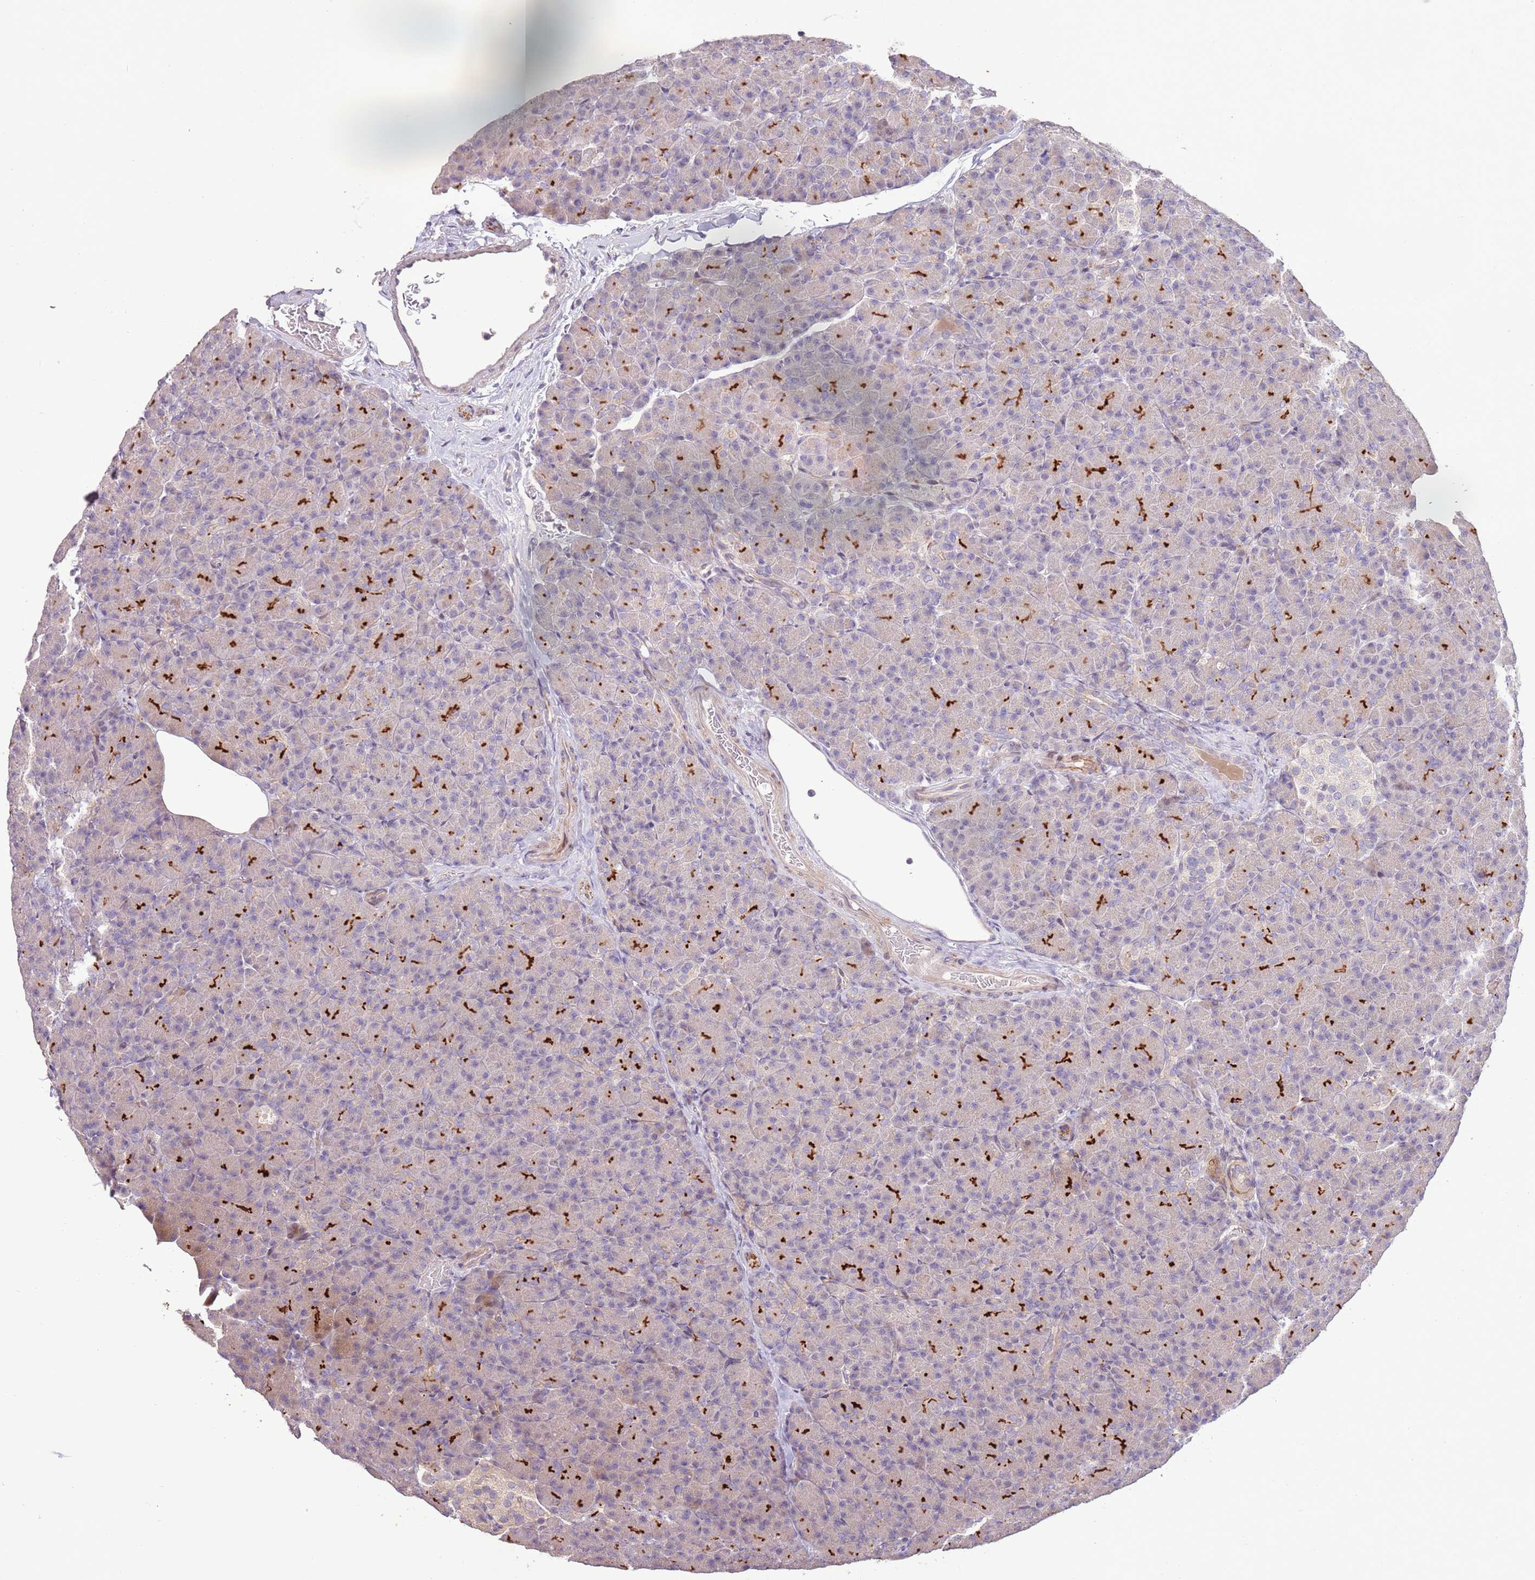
{"staining": {"intensity": "strong", "quantity": "<25%", "location": "cytoplasmic/membranous"}, "tissue": "pancreas", "cell_type": "Exocrine glandular cells", "image_type": "normal", "snomed": [{"axis": "morphology", "description": "Normal tissue, NOS"}, {"axis": "topography", "description": "Pancreas"}], "caption": "Immunohistochemistry histopathology image of unremarkable pancreas stained for a protein (brown), which reveals medium levels of strong cytoplasmic/membranous expression in approximately <25% of exocrine glandular cells.", "gene": "LGI4", "patient": {"sex": "female", "age": 43}}